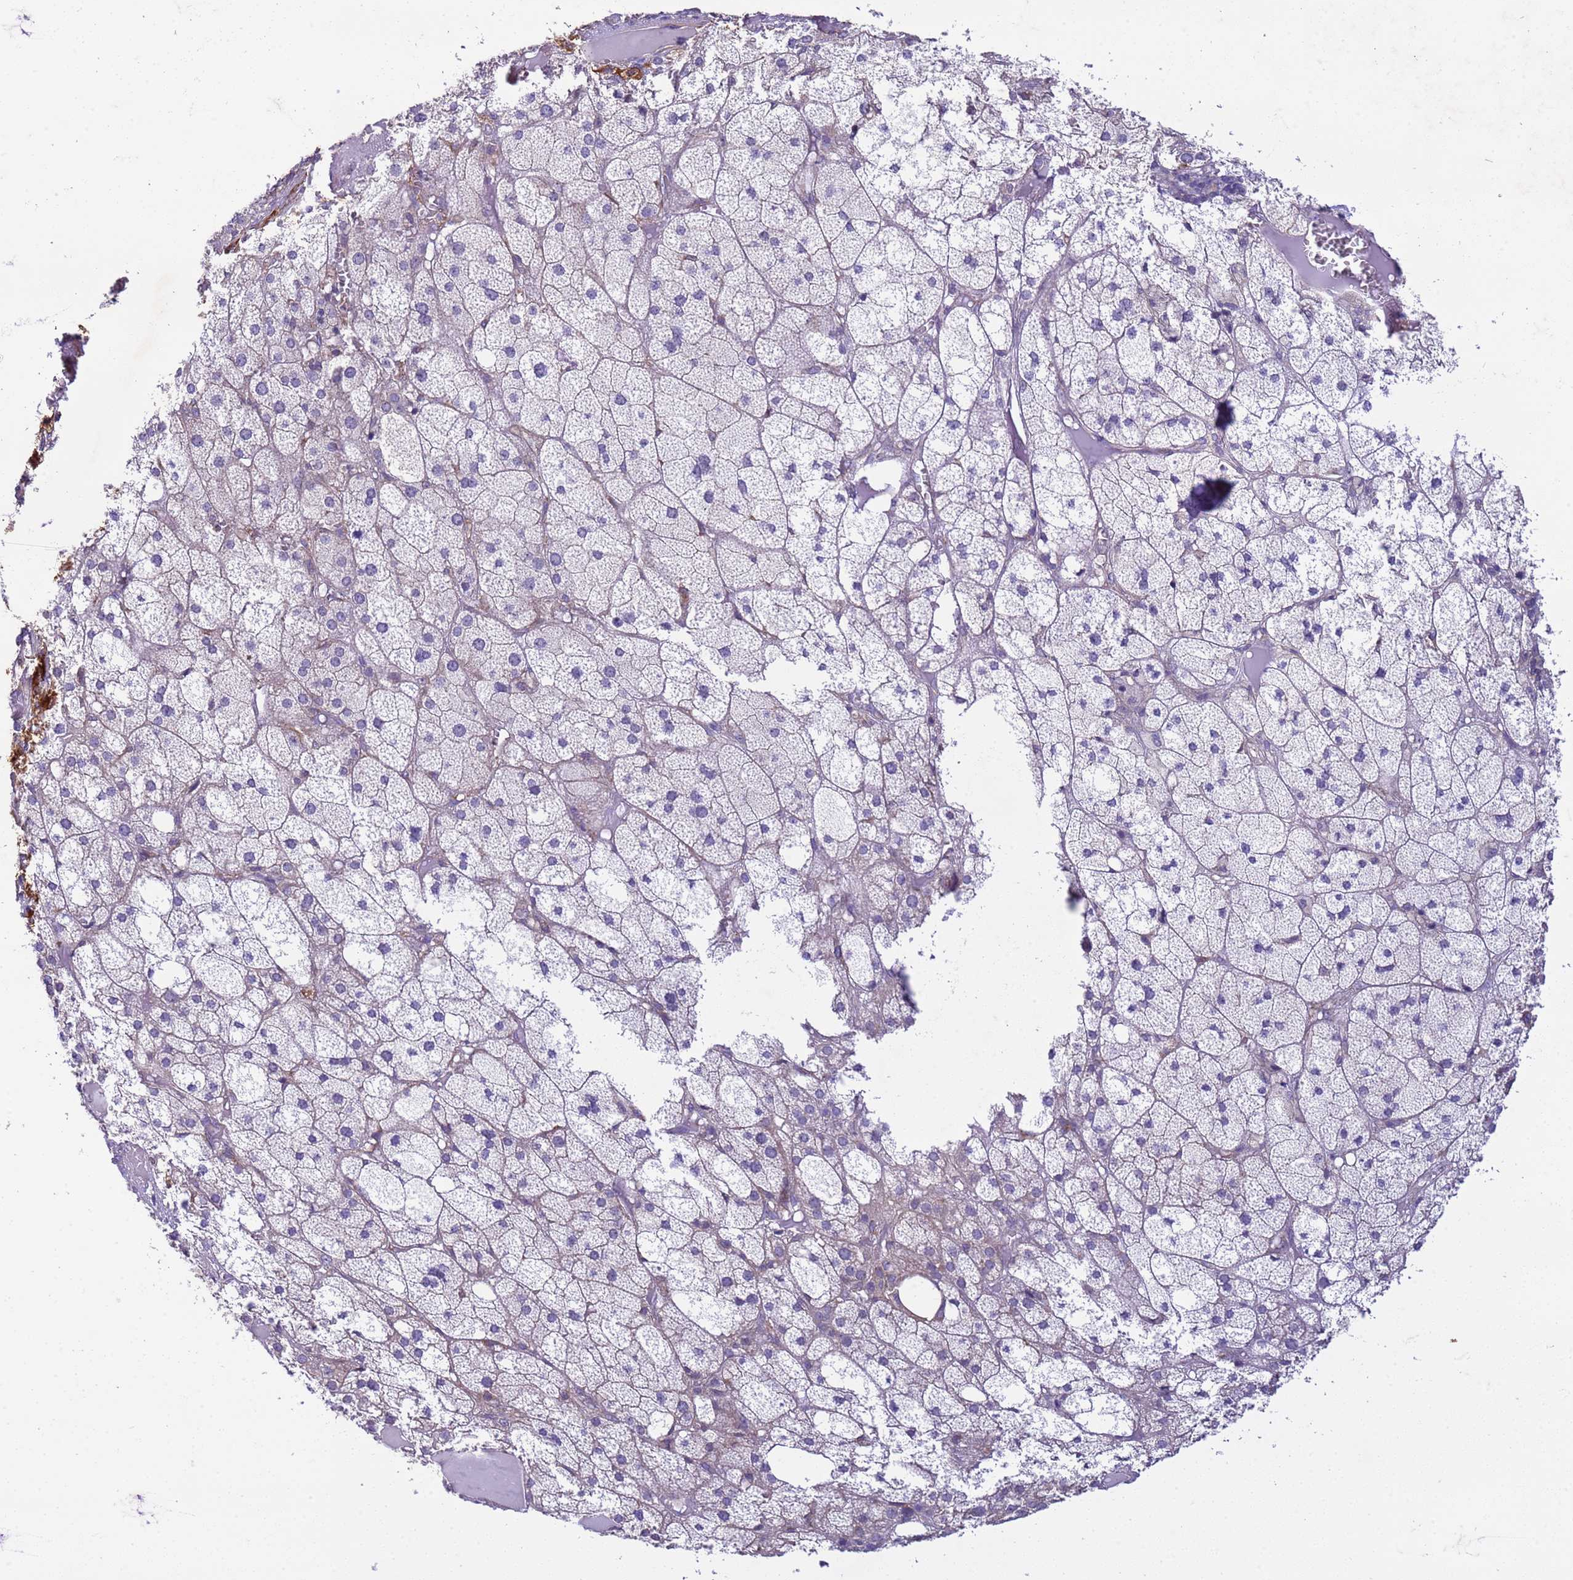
{"staining": {"intensity": "negative", "quantity": "none", "location": "none"}, "tissue": "adrenal gland", "cell_type": "Glandular cells", "image_type": "normal", "snomed": [{"axis": "morphology", "description": "Normal tissue, NOS"}, {"axis": "topography", "description": "Adrenal gland"}], "caption": "Photomicrograph shows no protein staining in glandular cells of normal adrenal gland. (DAB (3,3'-diaminobenzidine) immunohistochemistry with hematoxylin counter stain).", "gene": "GEN1", "patient": {"sex": "female", "age": 61}}